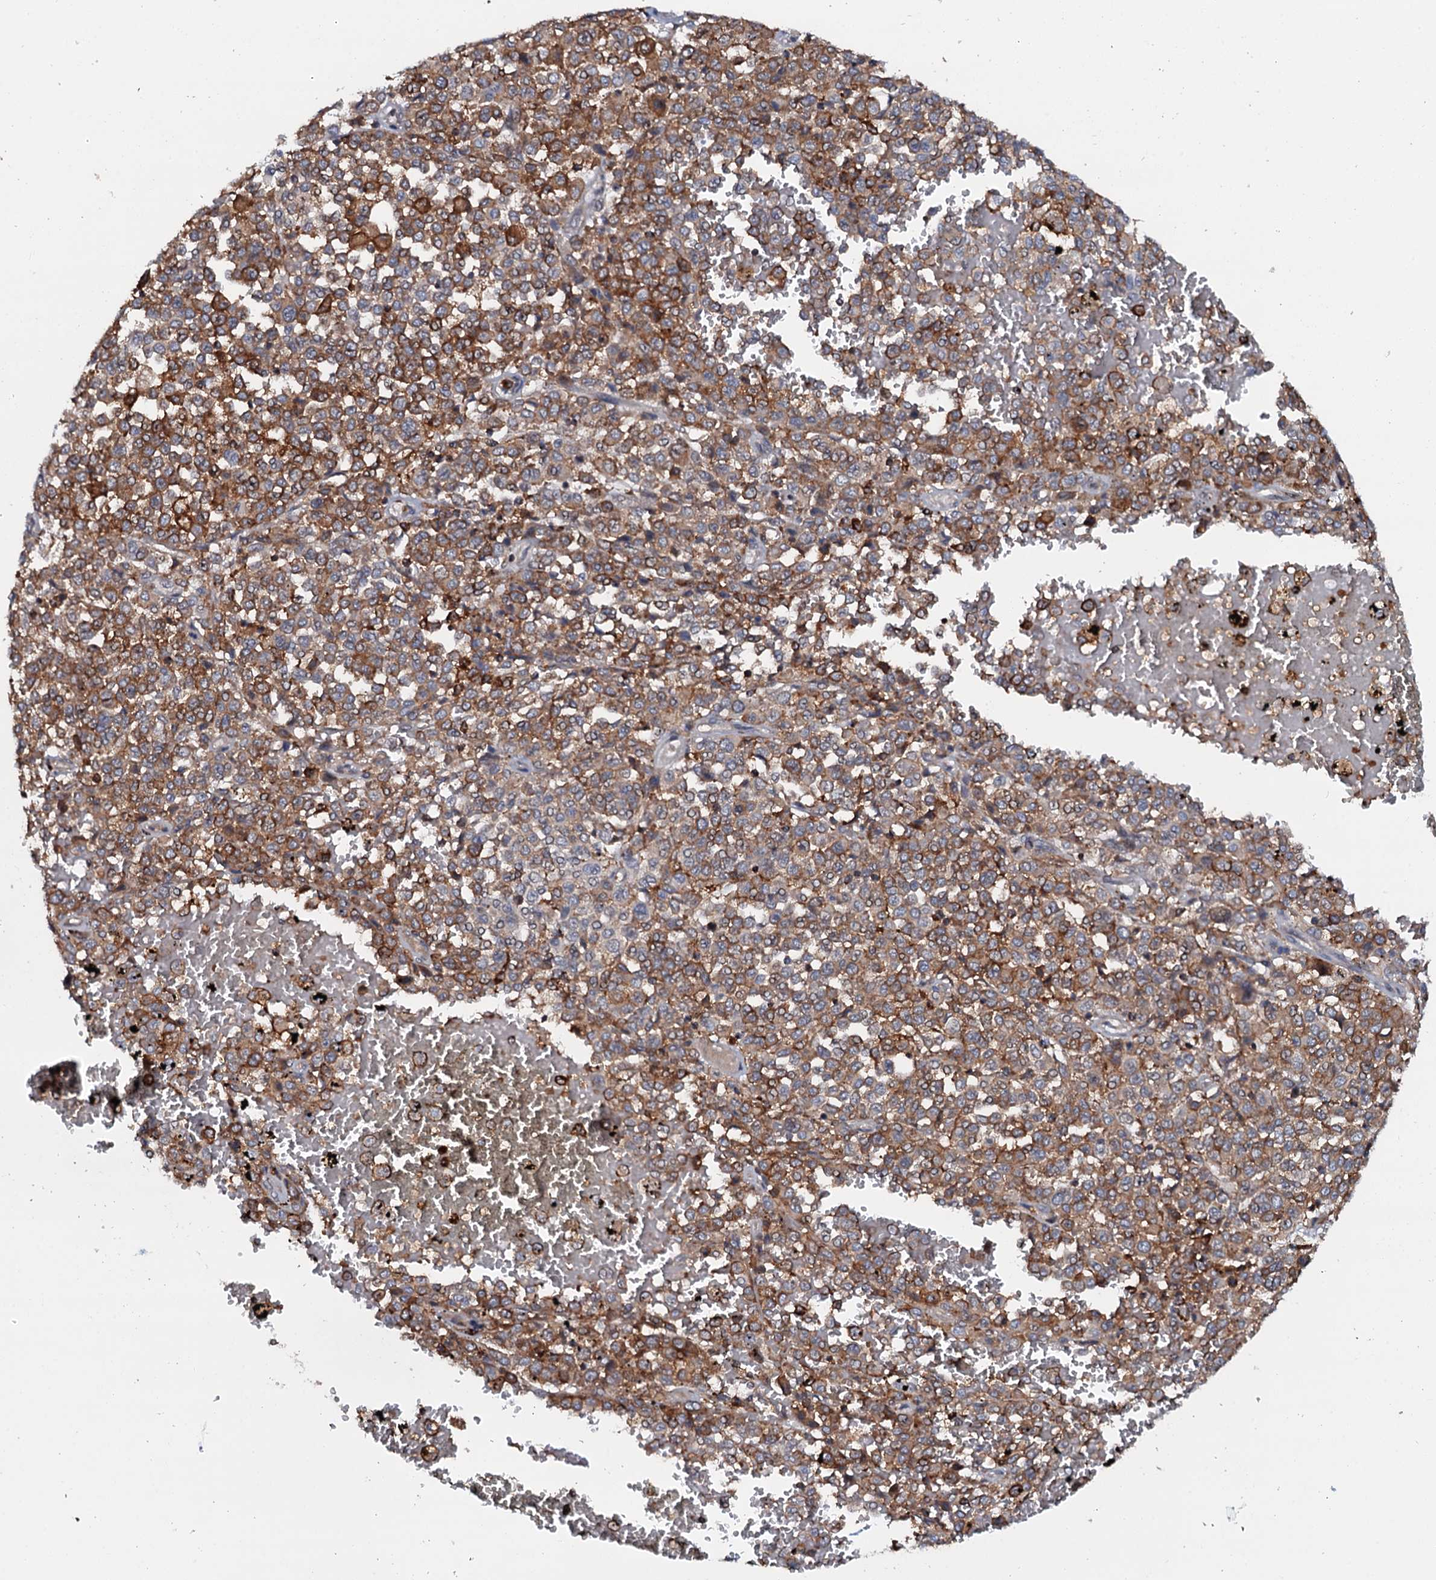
{"staining": {"intensity": "strong", "quantity": "25%-75%", "location": "cytoplasmic/membranous"}, "tissue": "melanoma", "cell_type": "Tumor cells", "image_type": "cancer", "snomed": [{"axis": "morphology", "description": "Malignant melanoma, Metastatic site"}, {"axis": "topography", "description": "Pancreas"}], "caption": "Immunohistochemistry of human melanoma displays high levels of strong cytoplasmic/membranous staining in about 25%-75% of tumor cells.", "gene": "VAMP8", "patient": {"sex": "female", "age": 30}}